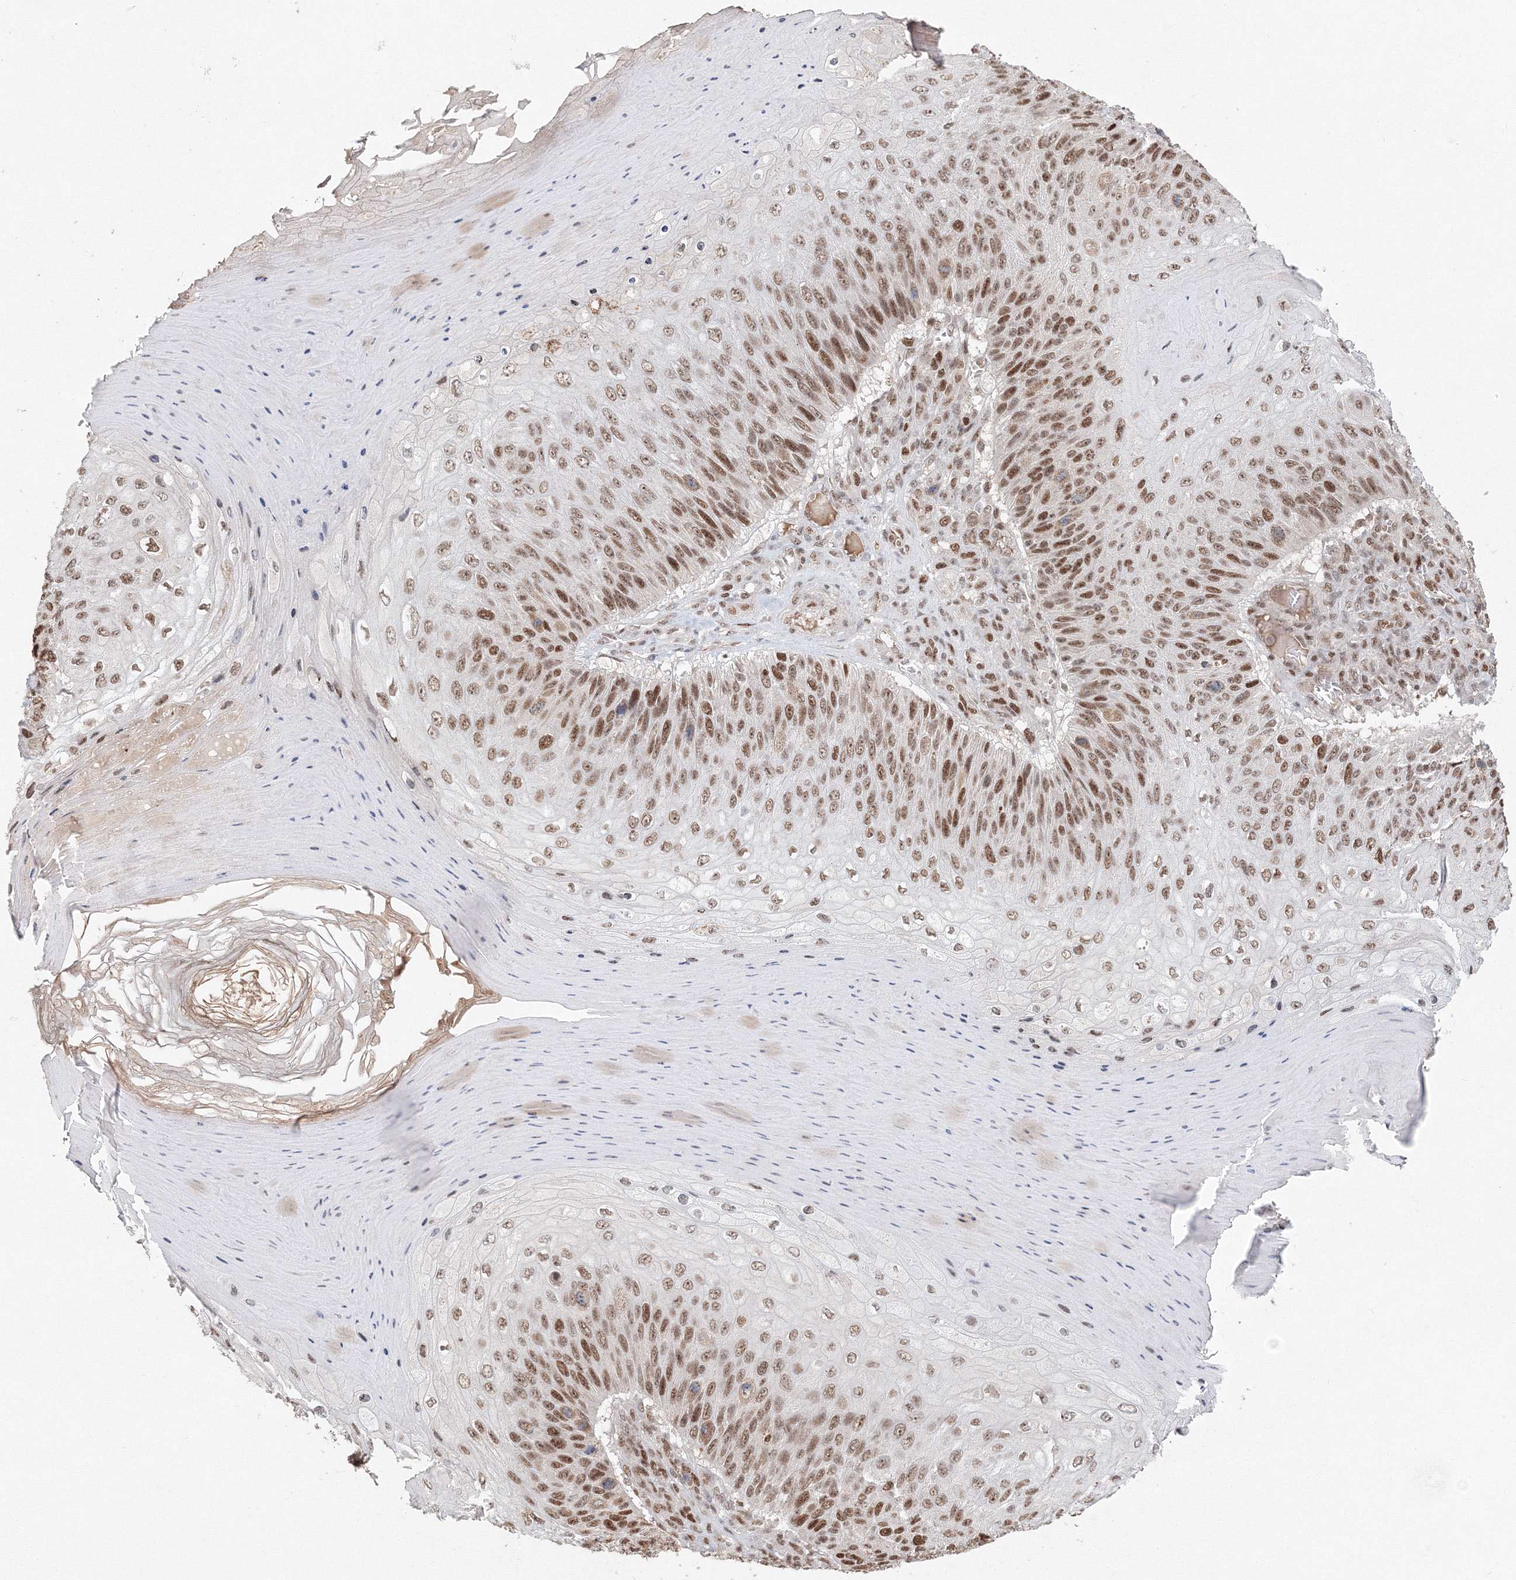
{"staining": {"intensity": "strong", "quantity": "25%-75%", "location": "nuclear"}, "tissue": "skin cancer", "cell_type": "Tumor cells", "image_type": "cancer", "snomed": [{"axis": "morphology", "description": "Squamous cell carcinoma, NOS"}, {"axis": "topography", "description": "Skin"}], "caption": "The immunohistochemical stain labels strong nuclear expression in tumor cells of skin cancer (squamous cell carcinoma) tissue. (DAB (3,3'-diaminobenzidine) IHC, brown staining for protein, blue staining for nuclei).", "gene": "IWS1", "patient": {"sex": "female", "age": 88}}